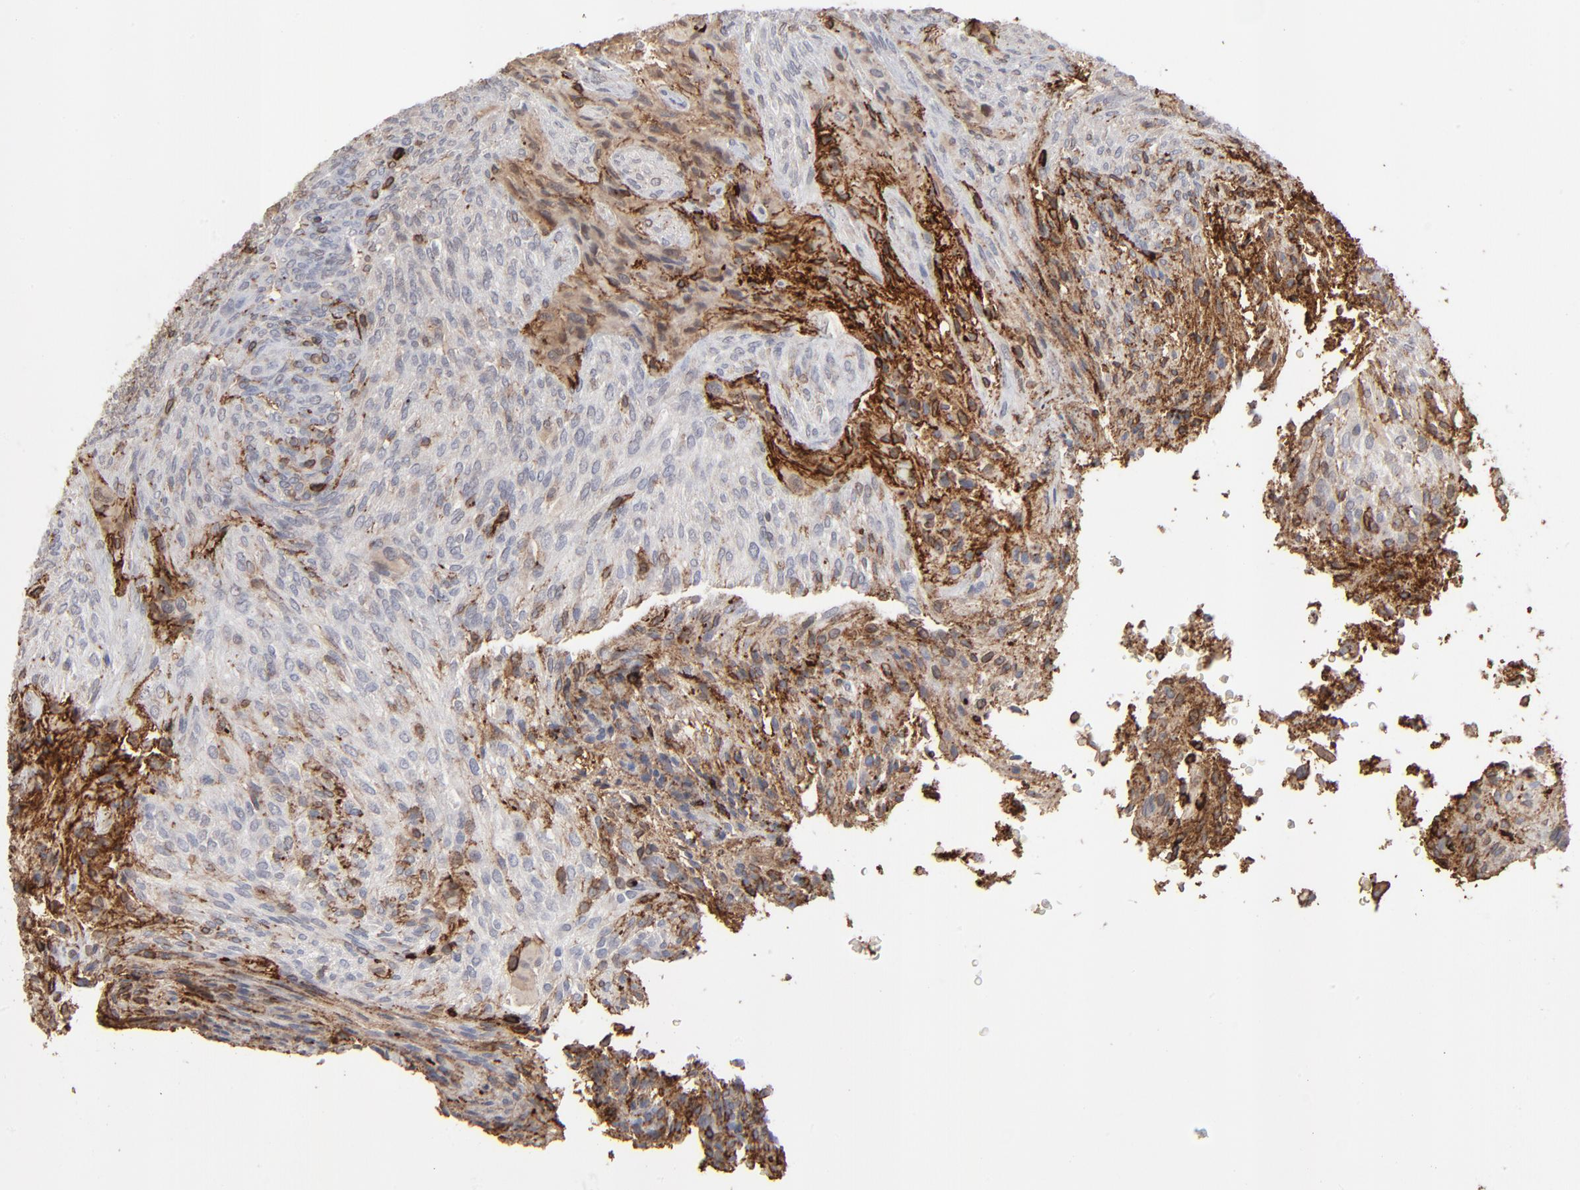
{"staining": {"intensity": "strong", "quantity": "25%-75%", "location": "cytoplasmic/membranous"}, "tissue": "glioma", "cell_type": "Tumor cells", "image_type": "cancer", "snomed": [{"axis": "morphology", "description": "Glioma, malignant, High grade"}, {"axis": "topography", "description": "Cerebral cortex"}], "caption": "Protein expression analysis of human glioma reveals strong cytoplasmic/membranous positivity in approximately 25%-75% of tumor cells.", "gene": "ANXA5", "patient": {"sex": "female", "age": 55}}